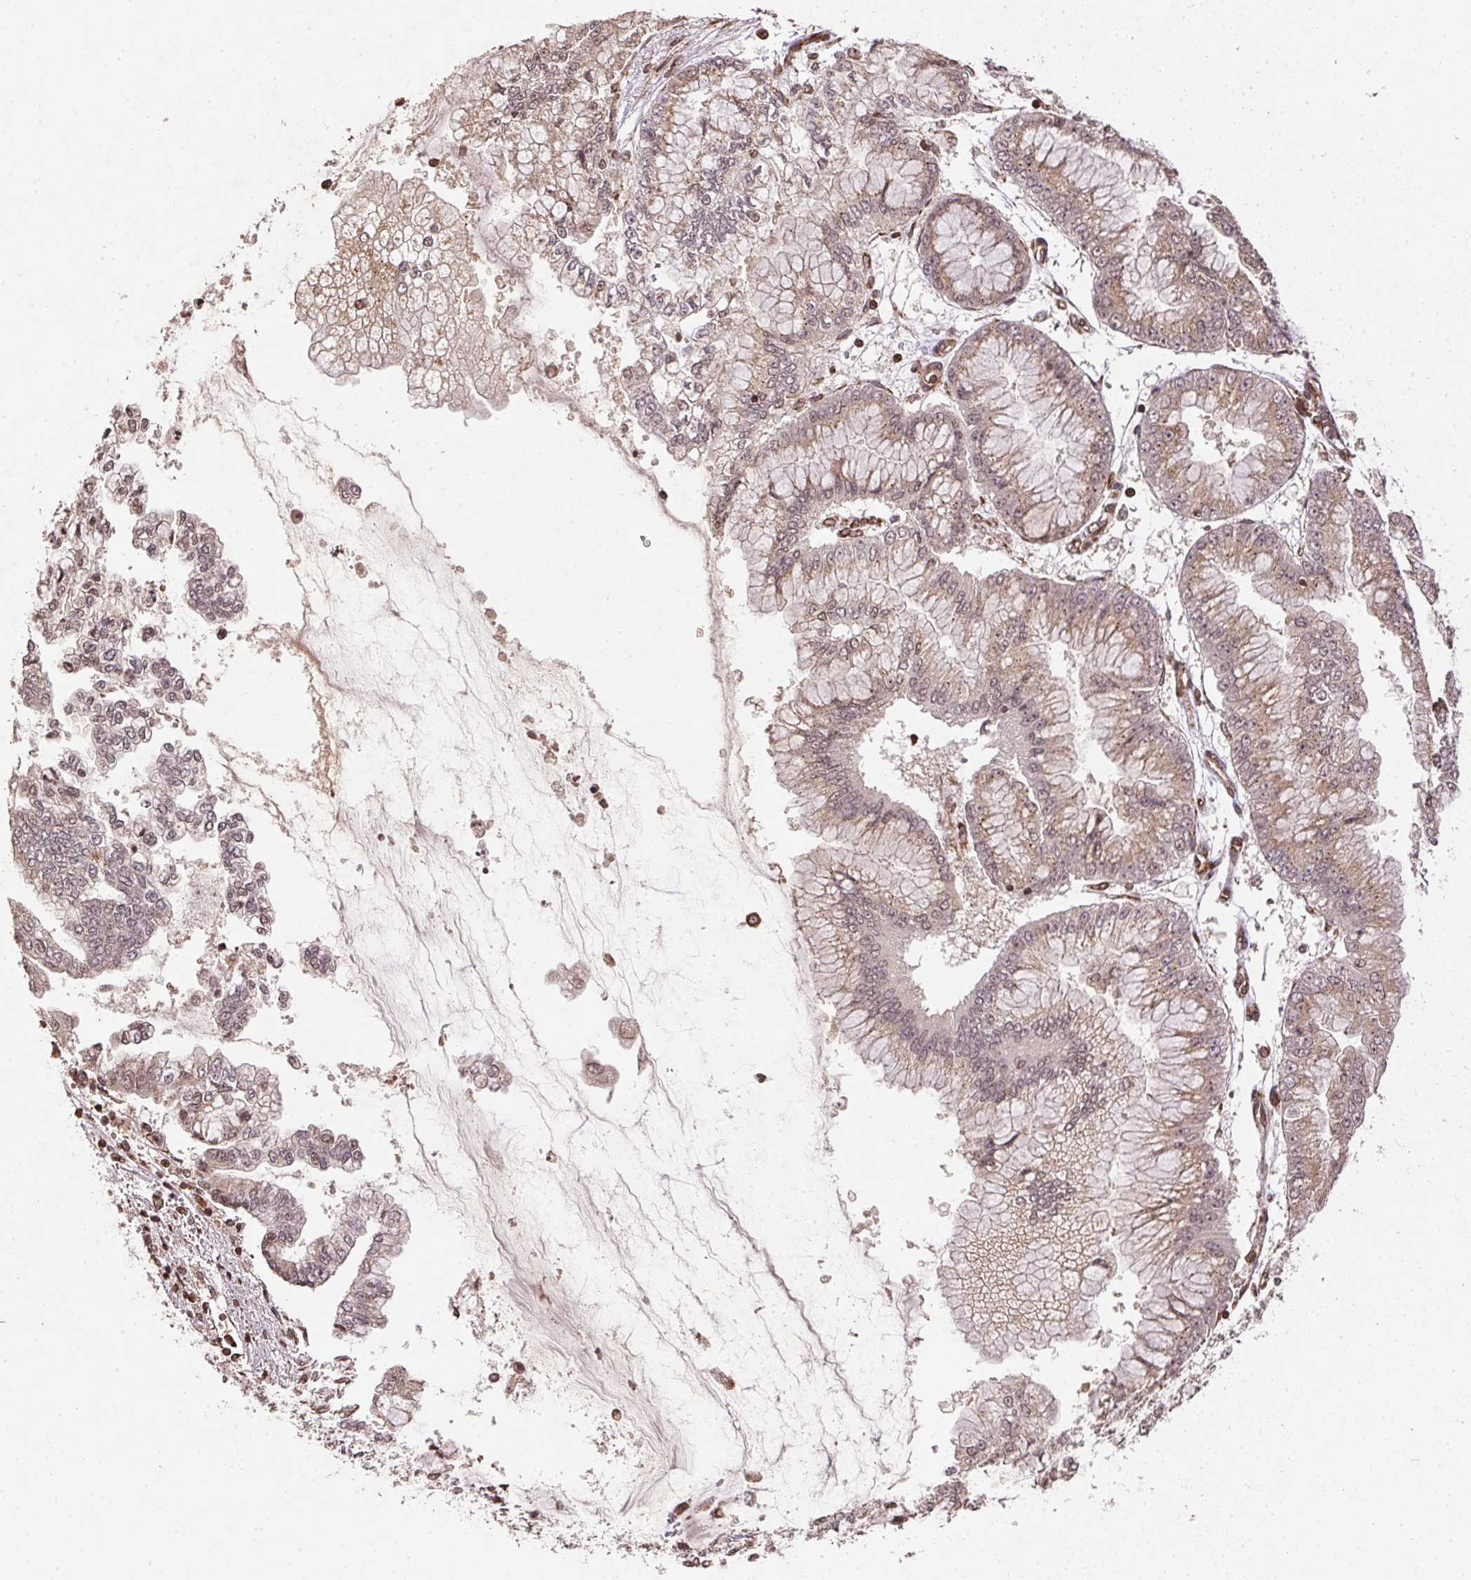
{"staining": {"intensity": "weak", "quantity": ">75%", "location": "cytoplasmic/membranous"}, "tissue": "stomach cancer", "cell_type": "Tumor cells", "image_type": "cancer", "snomed": [{"axis": "morphology", "description": "Adenocarcinoma, NOS"}, {"axis": "topography", "description": "Stomach, upper"}], "caption": "Tumor cells demonstrate weak cytoplasmic/membranous positivity in about >75% of cells in adenocarcinoma (stomach).", "gene": "SPRED2", "patient": {"sex": "female", "age": 74}}